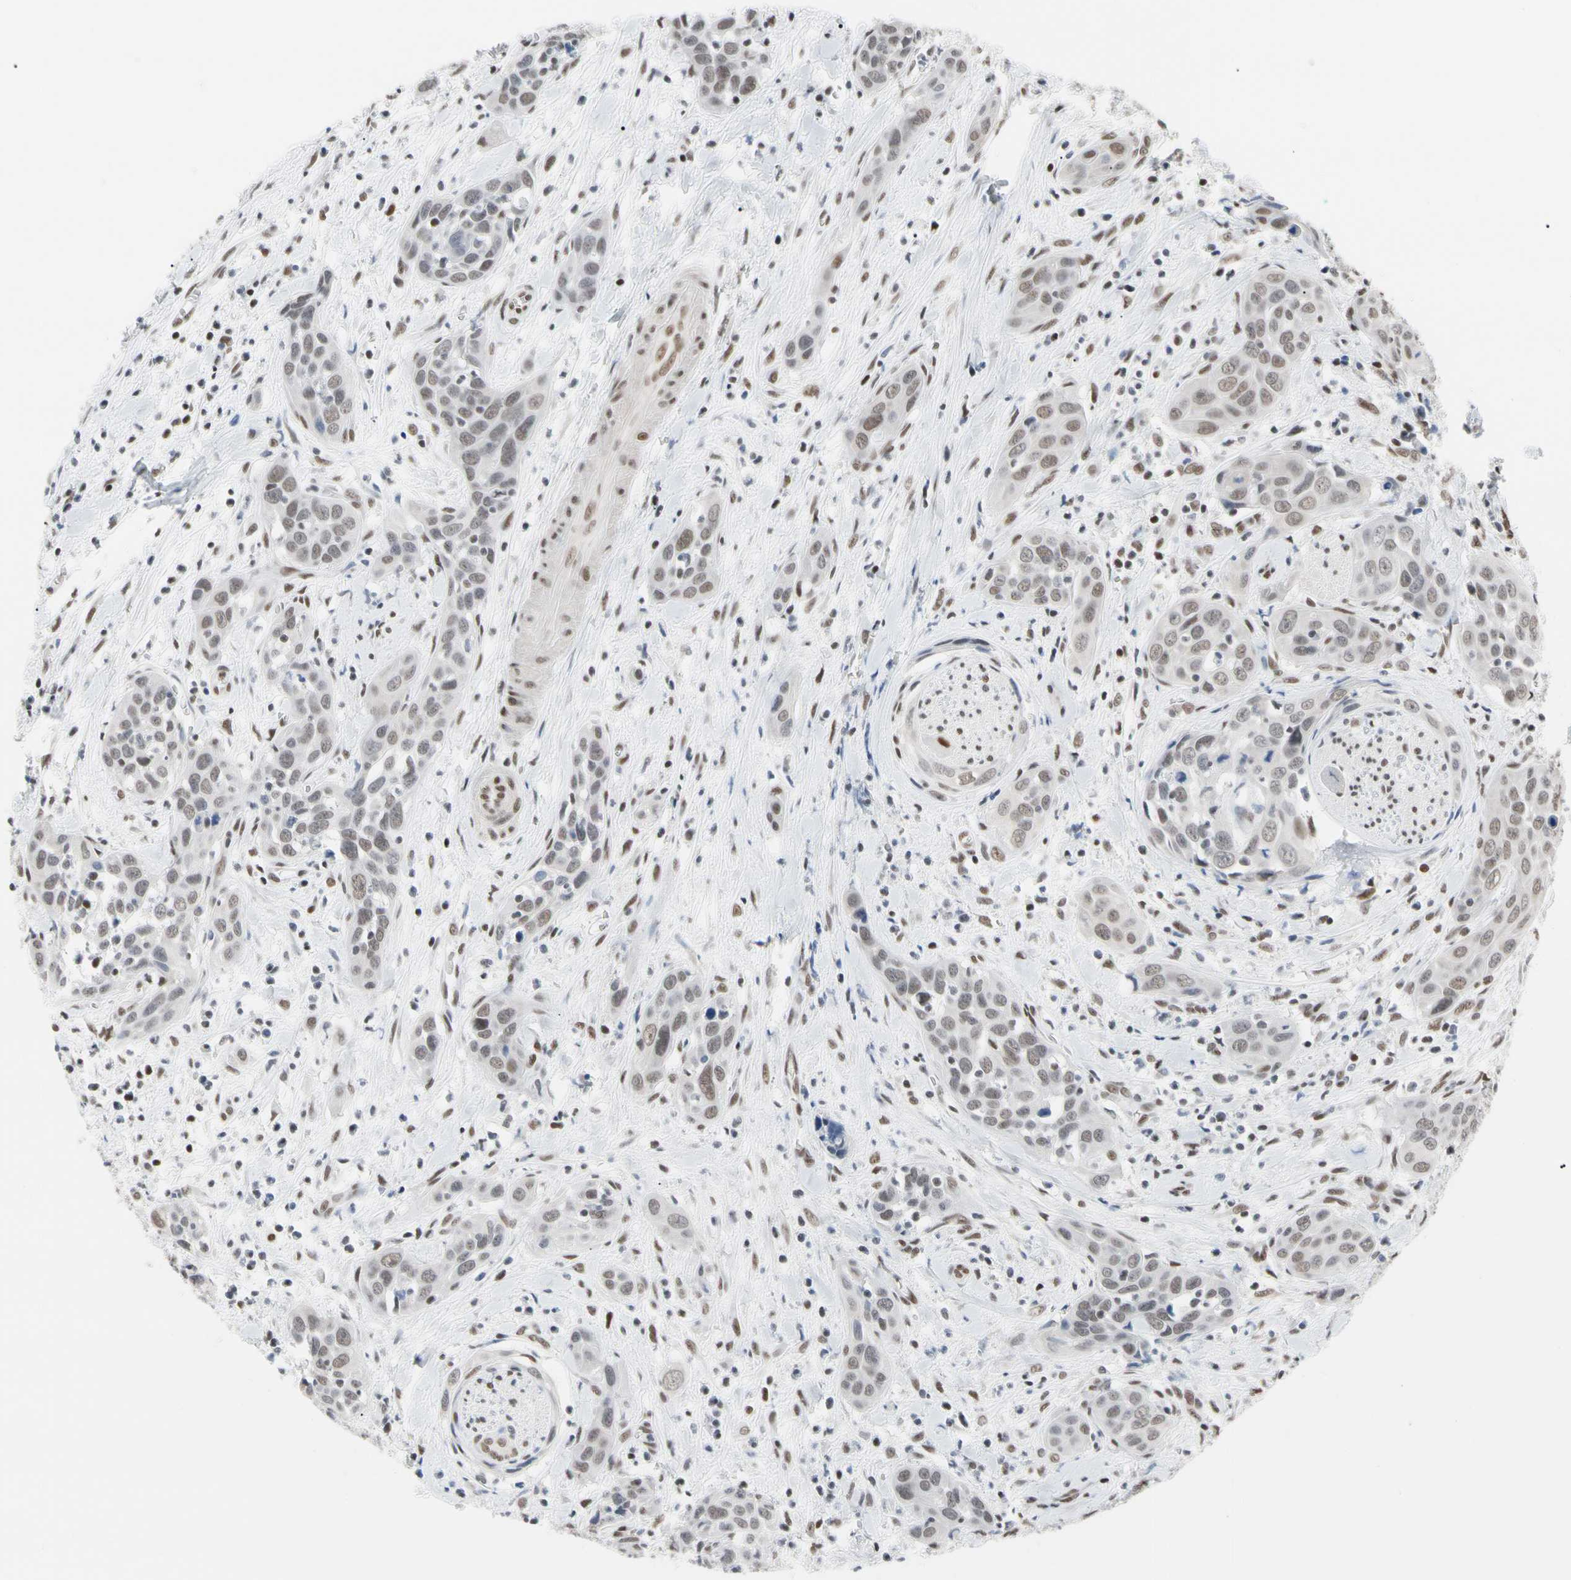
{"staining": {"intensity": "weak", "quantity": "<25%", "location": "nuclear"}, "tissue": "head and neck cancer", "cell_type": "Tumor cells", "image_type": "cancer", "snomed": [{"axis": "morphology", "description": "Squamous cell carcinoma, NOS"}, {"axis": "topography", "description": "Oral tissue"}, {"axis": "topography", "description": "Head-Neck"}], "caption": "A photomicrograph of head and neck cancer (squamous cell carcinoma) stained for a protein demonstrates no brown staining in tumor cells.", "gene": "FAM98B", "patient": {"sex": "female", "age": 50}}